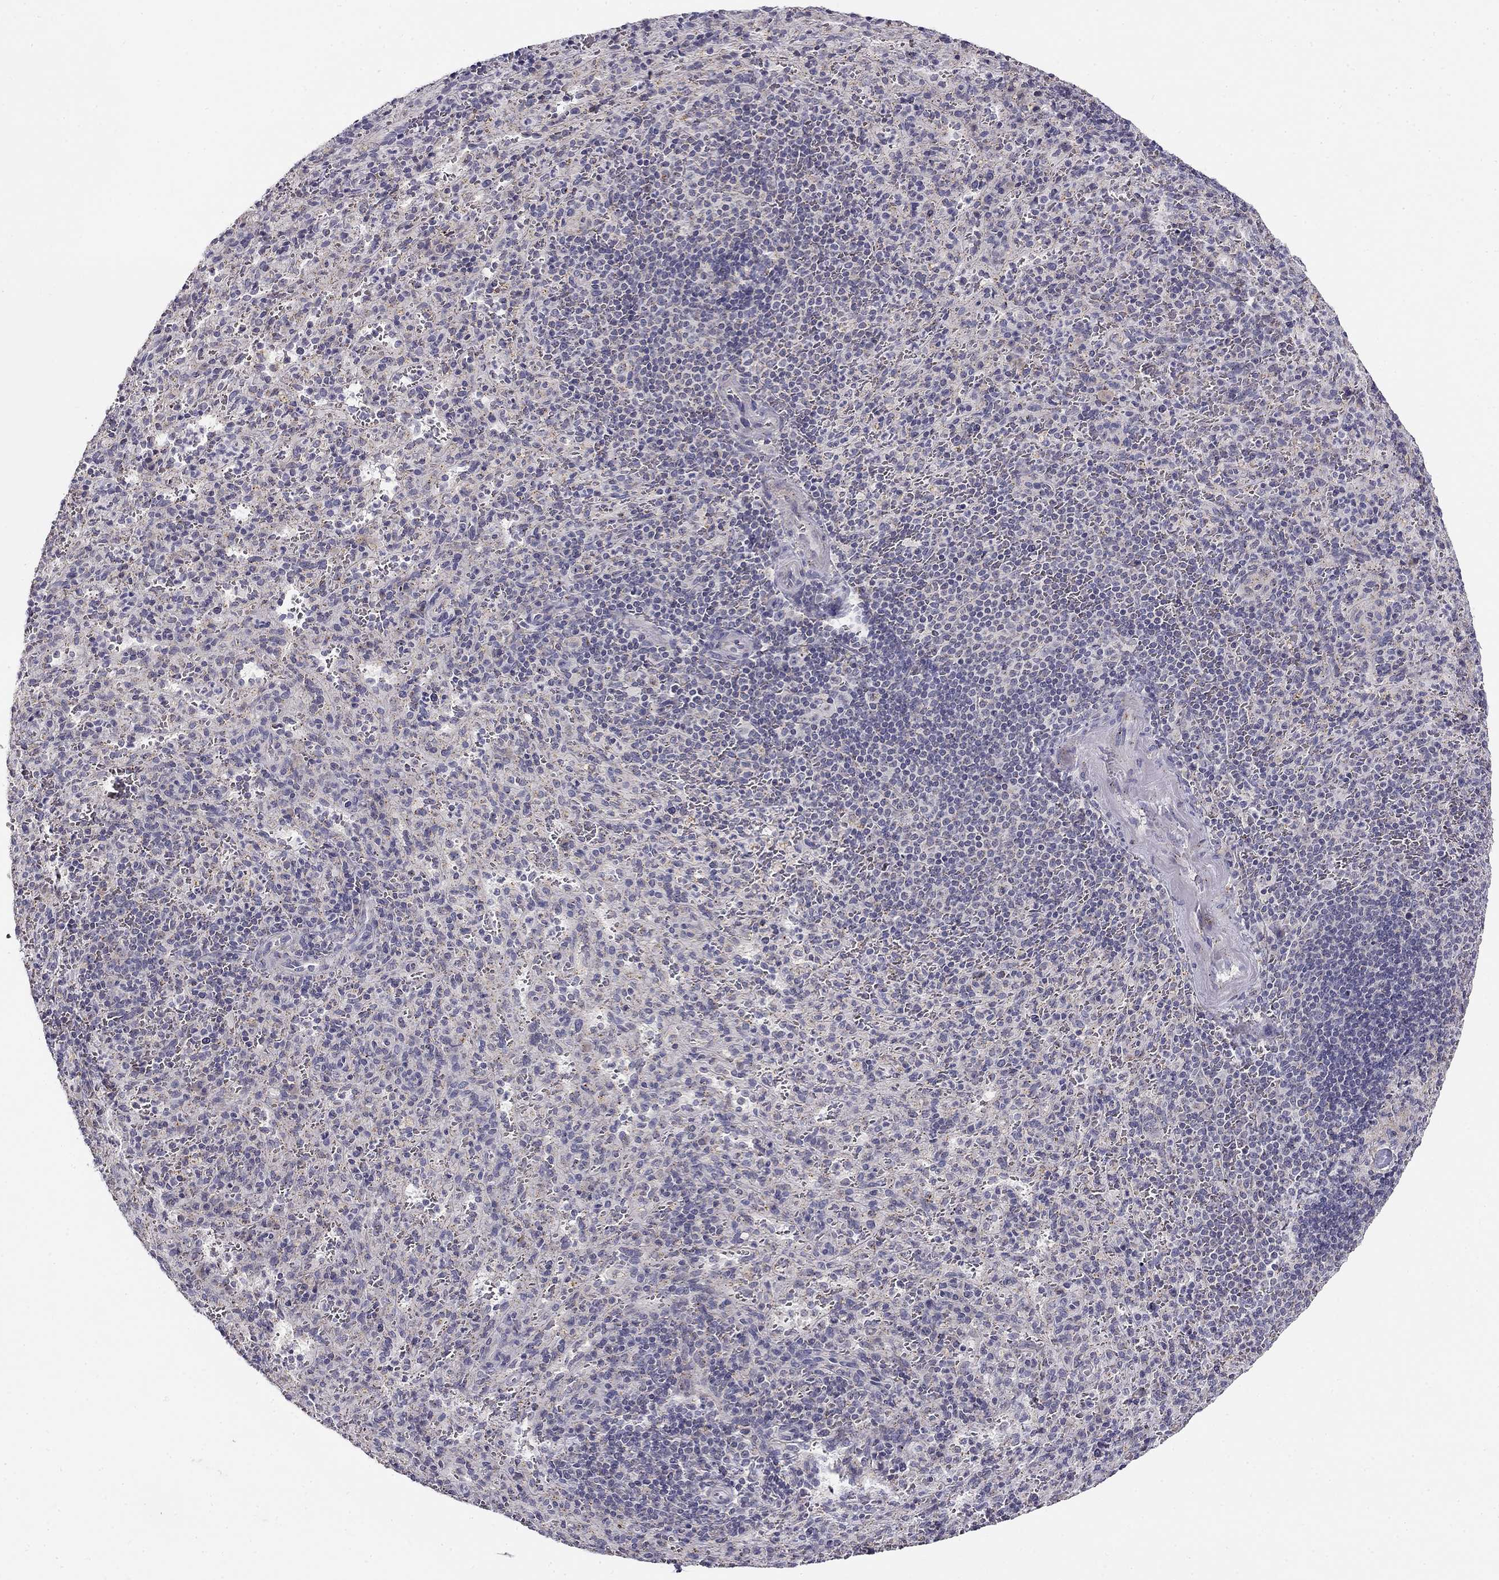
{"staining": {"intensity": "negative", "quantity": "none", "location": "none"}, "tissue": "spleen", "cell_type": "Cells in red pulp", "image_type": "normal", "snomed": [{"axis": "morphology", "description": "Normal tissue, NOS"}, {"axis": "topography", "description": "Spleen"}], "caption": "Image shows no protein staining in cells in red pulp of unremarkable spleen.", "gene": "CNR1", "patient": {"sex": "male", "age": 57}}